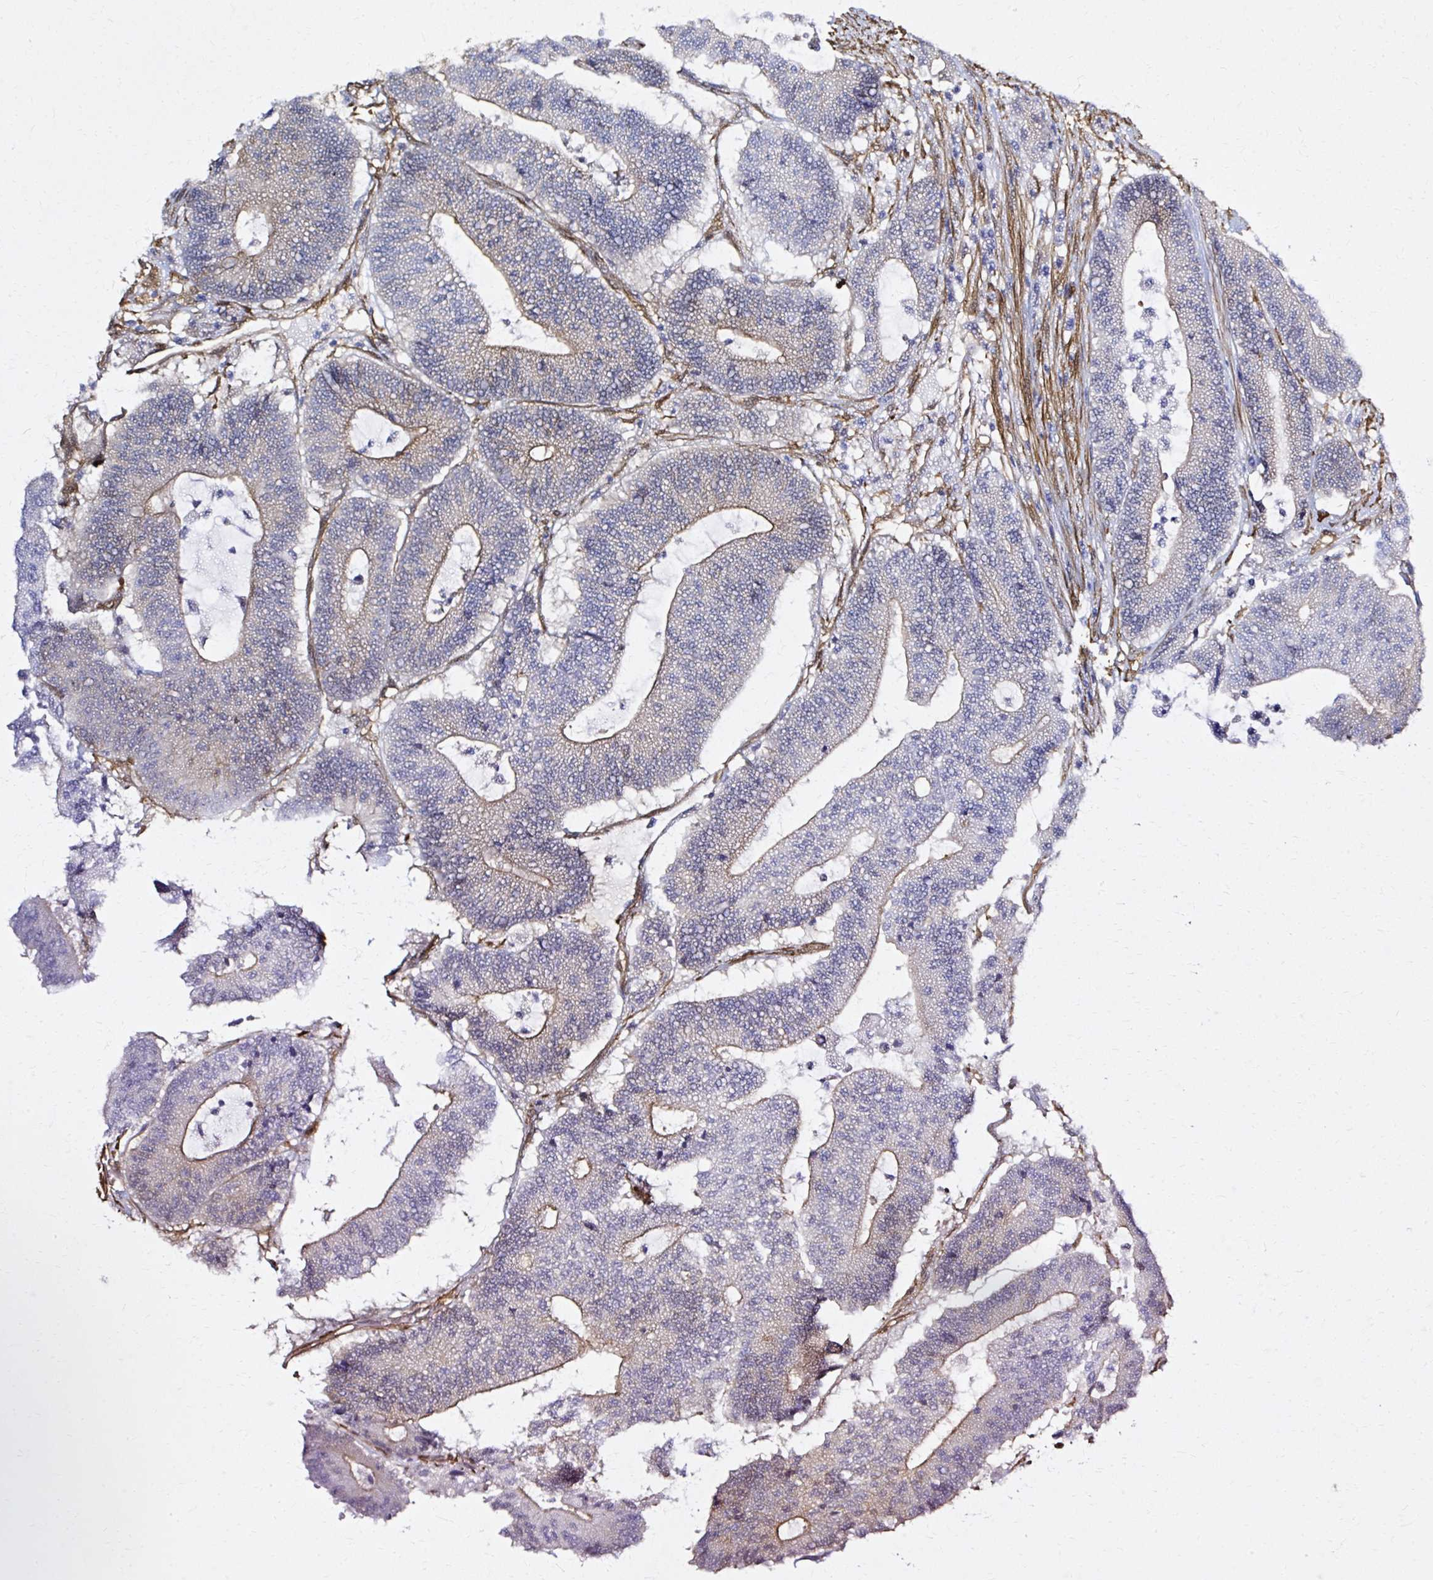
{"staining": {"intensity": "weak", "quantity": "<25%", "location": "cytoplasmic/membranous"}, "tissue": "colorectal cancer", "cell_type": "Tumor cells", "image_type": "cancer", "snomed": [{"axis": "morphology", "description": "Adenocarcinoma, NOS"}, {"axis": "topography", "description": "Colon"}], "caption": "The histopathology image exhibits no significant expression in tumor cells of colorectal cancer (adenocarcinoma).", "gene": "CNN3", "patient": {"sex": "female", "age": 84}}